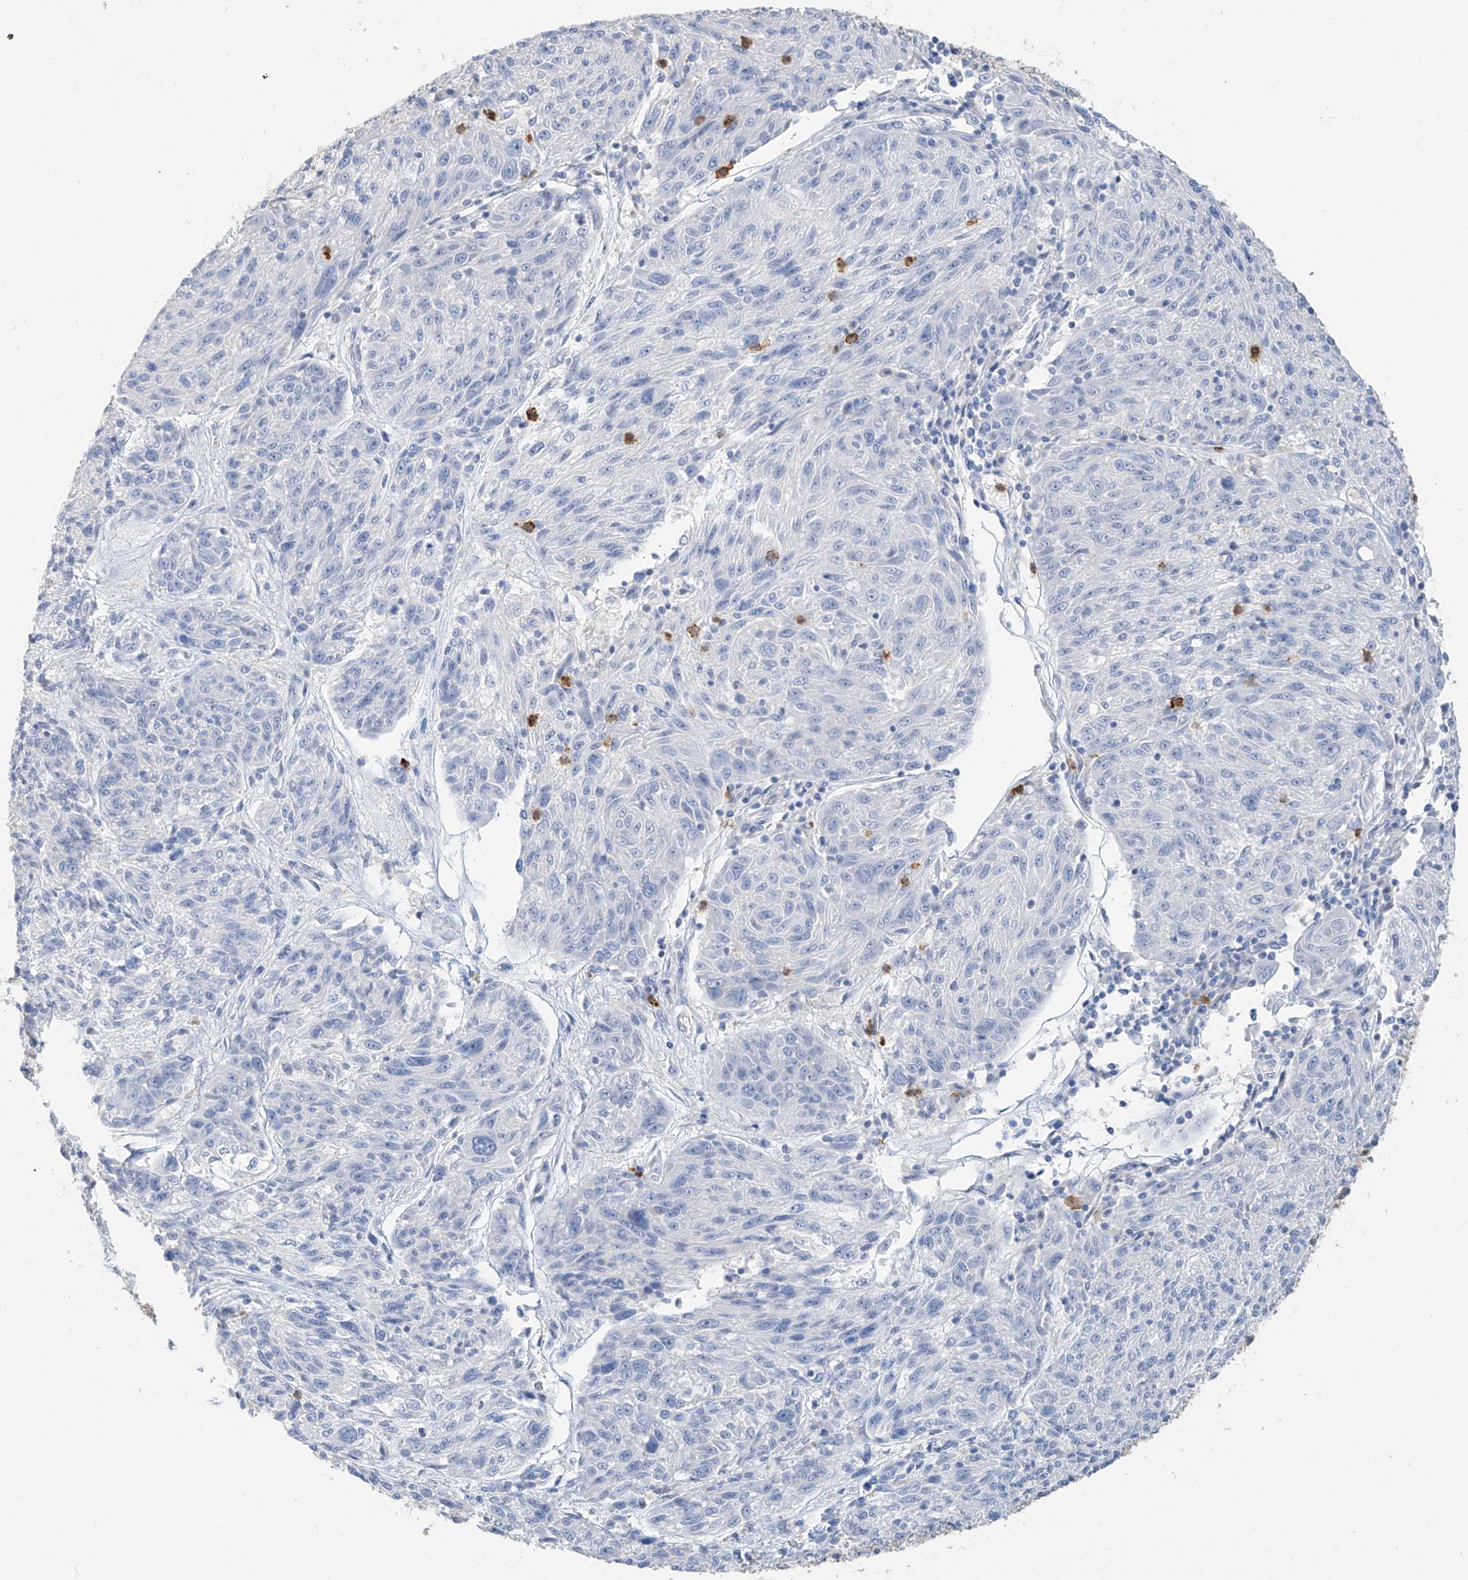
{"staining": {"intensity": "negative", "quantity": "none", "location": "none"}, "tissue": "melanoma", "cell_type": "Tumor cells", "image_type": "cancer", "snomed": [{"axis": "morphology", "description": "Malignant melanoma, NOS"}, {"axis": "topography", "description": "Skin"}], "caption": "Human malignant melanoma stained for a protein using immunohistochemistry (IHC) reveals no positivity in tumor cells.", "gene": "PAFAH1B3", "patient": {"sex": "male", "age": 53}}